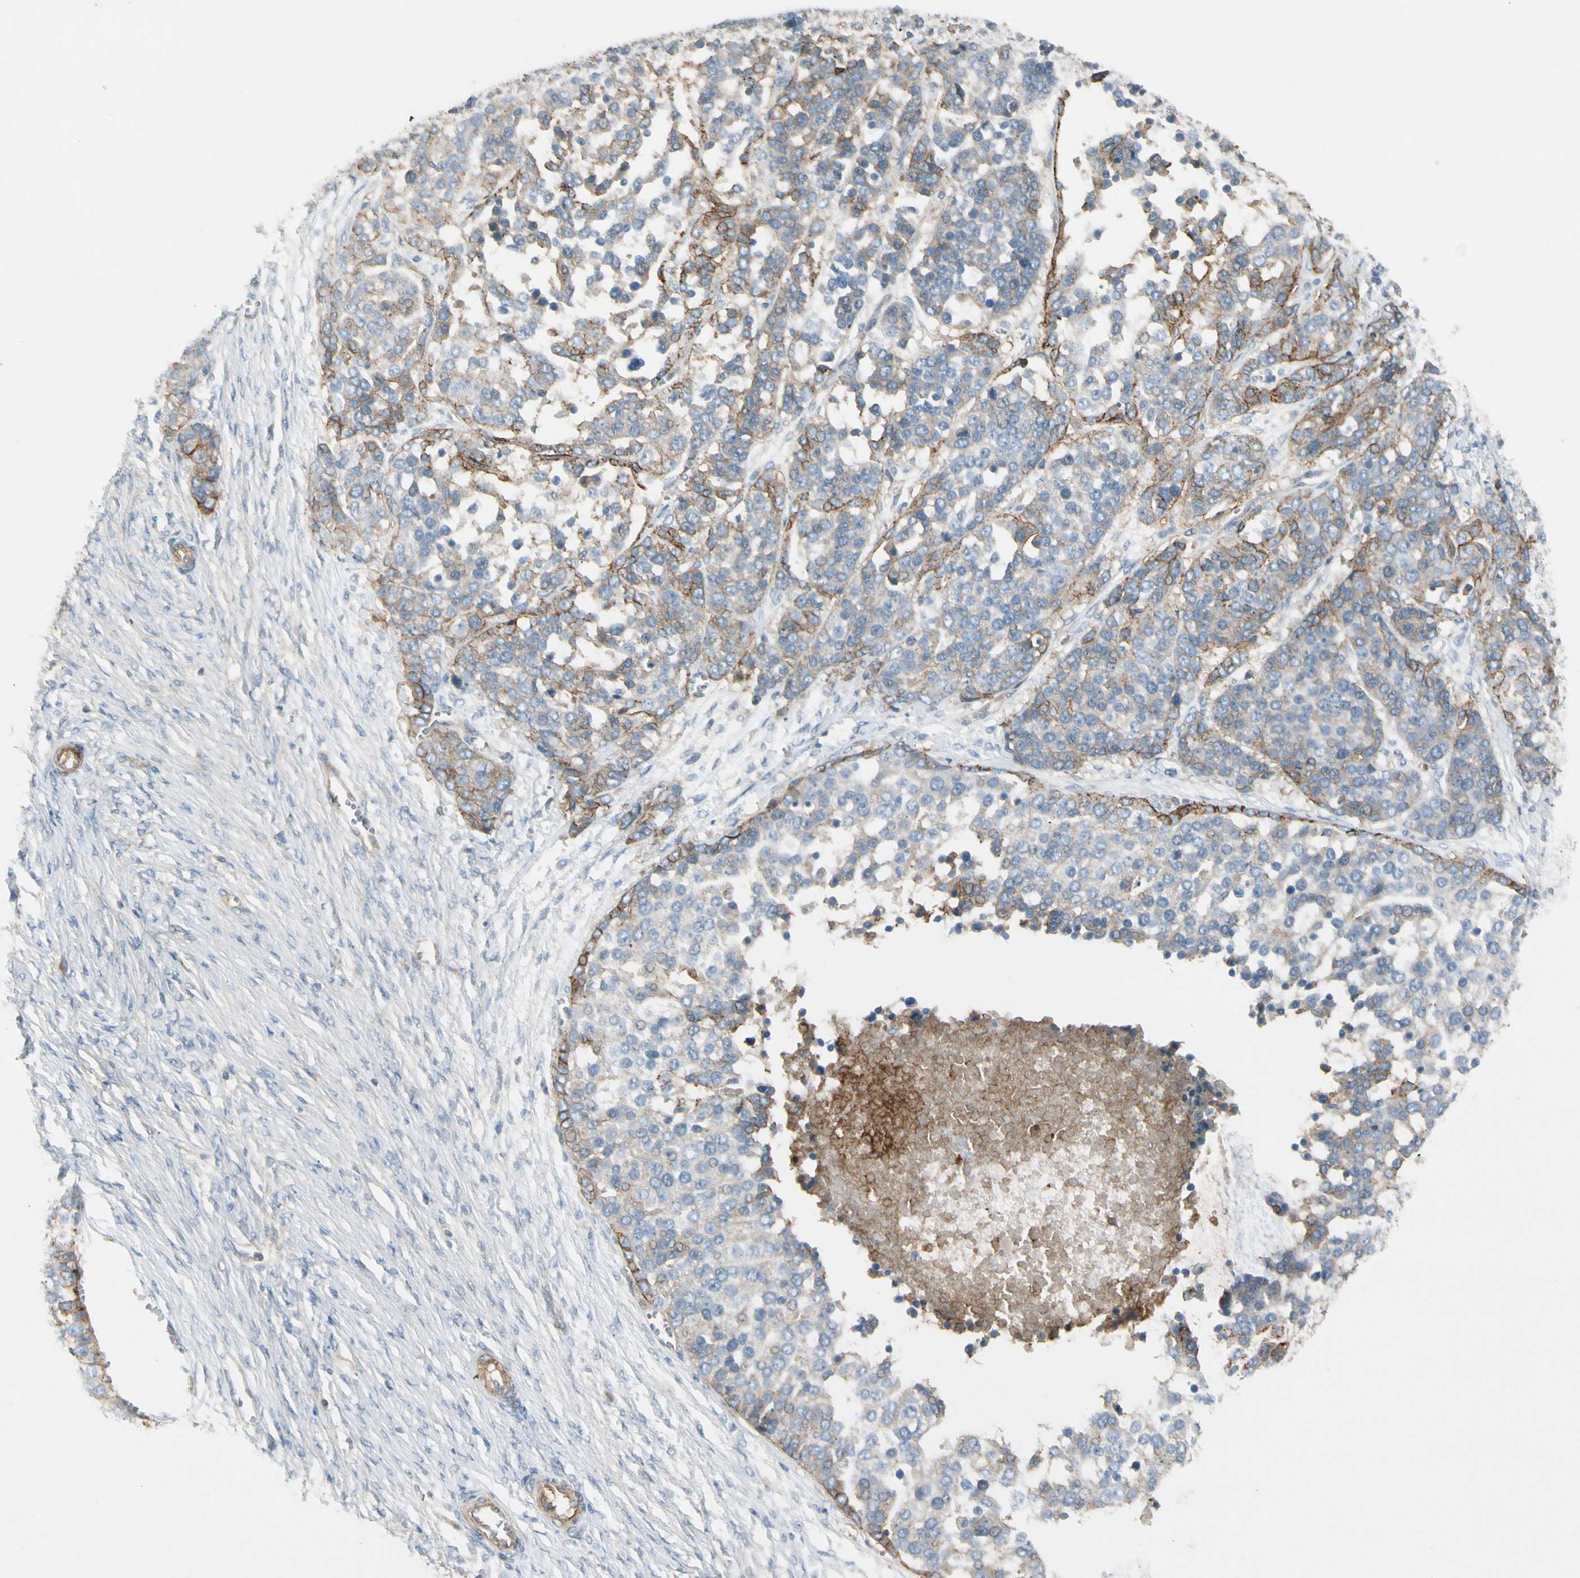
{"staining": {"intensity": "moderate", "quantity": "25%-75%", "location": "cytoplasmic/membranous"}, "tissue": "ovarian cancer", "cell_type": "Tumor cells", "image_type": "cancer", "snomed": [{"axis": "morphology", "description": "Cystadenocarcinoma, serous, NOS"}, {"axis": "topography", "description": "Ovary"}], "caption": "Tumor cells exhibit medium levels of moderate cytoplasmic/membranous expression in about 25%-75% of cells in human serous cystadenocarcinoma (ovarian).", "gene": "ITGA3", "patient": {"sex": "female", "age": 44}}